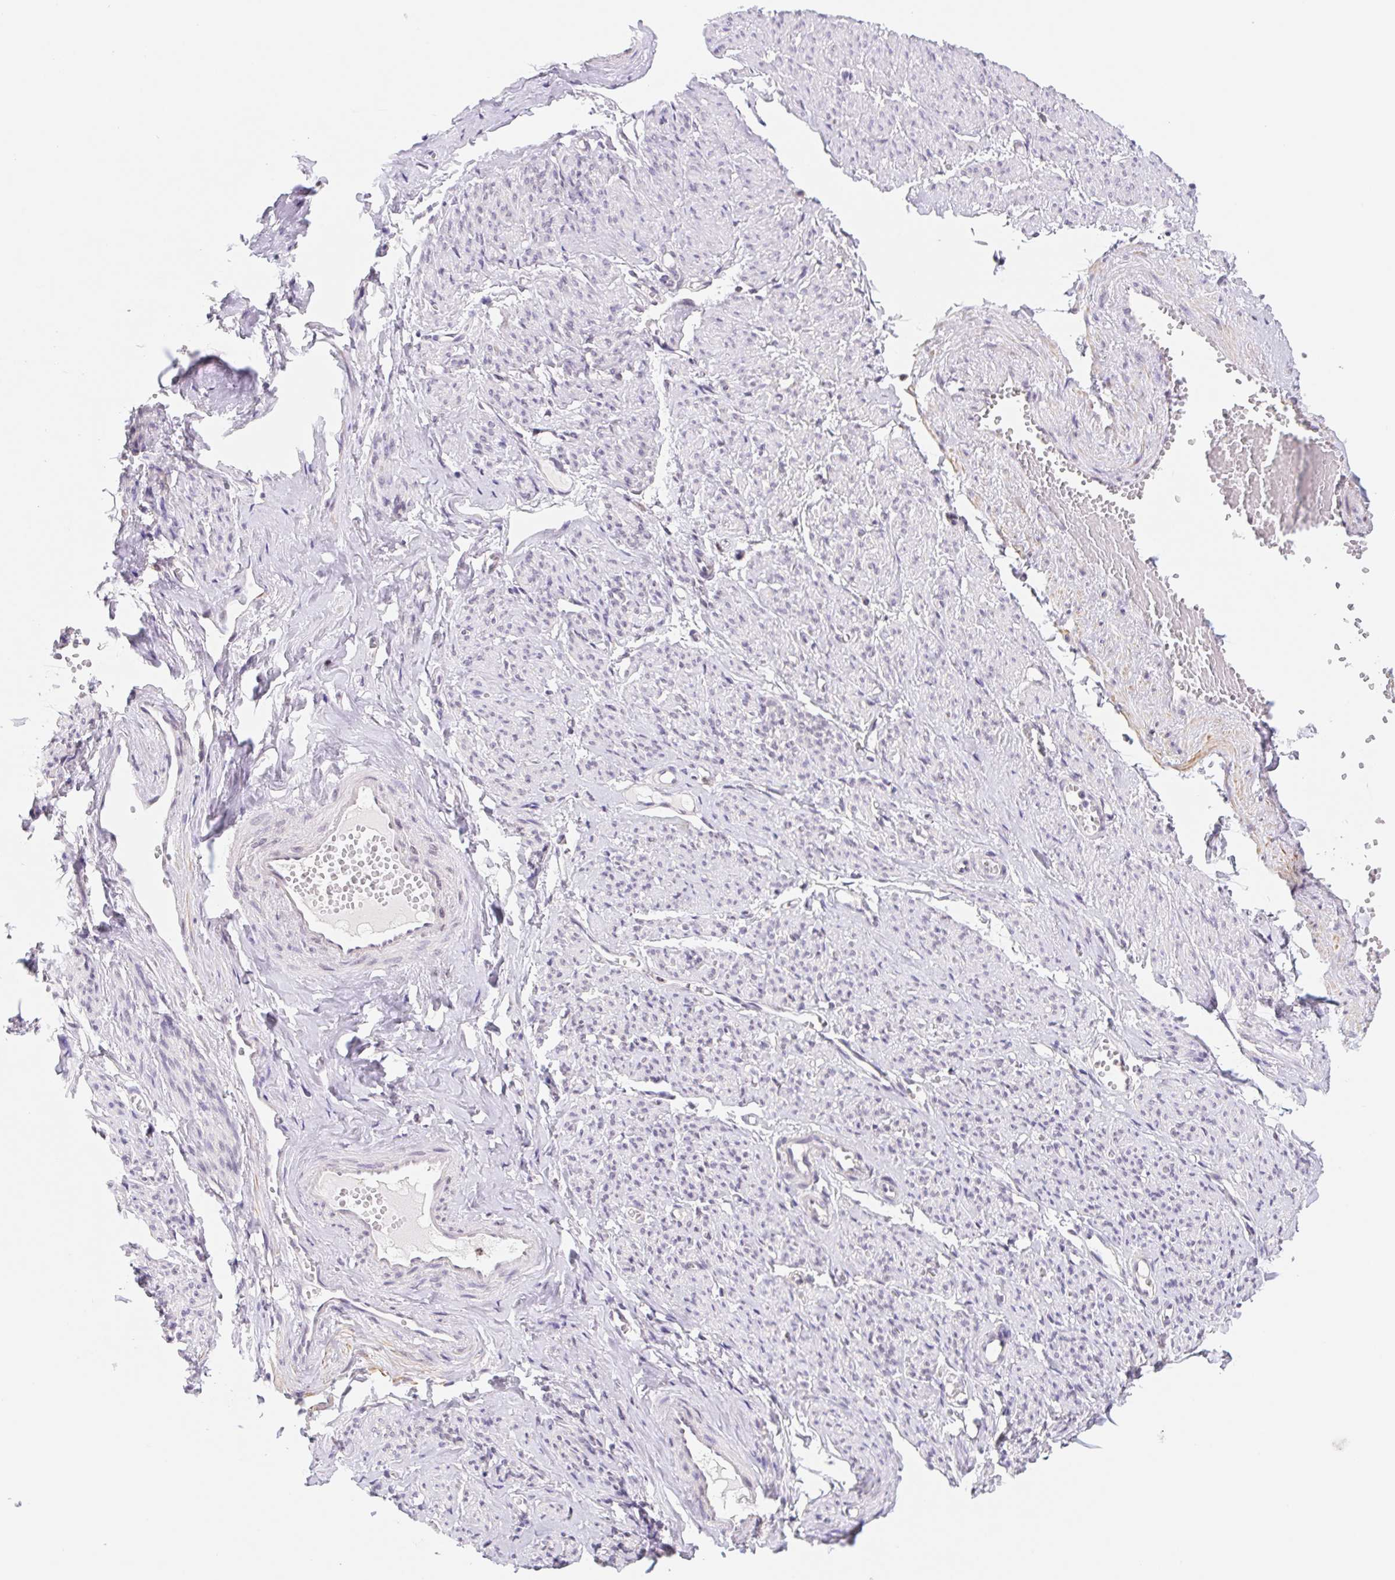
{"staining": {"intensity": "moderate", "quantity": "25%-75%", "location": "cytoplasmic/membranous"}, "tissue": "smooth muscle", "cell_type": "Smooth muscle cells", "image_type": "normal", "snomed": [{"axis": "morphology", "description": "Normal tissue, NOS"}, {"axis": "topography", "description": "Smooth muscle"}], "caption": "An immunohistochemistry (IHC) micrograph of benign tissue is shown. Protein staining in brown labels moderate cytoplasmic/membranous positivity in smooth muscle within smooth muscle cells. (DAB IHC, brown staining for protein, blue staining for nuclei).", "gene": "L3MBTL4", "patient": {"sex": "female", "age": 65}}